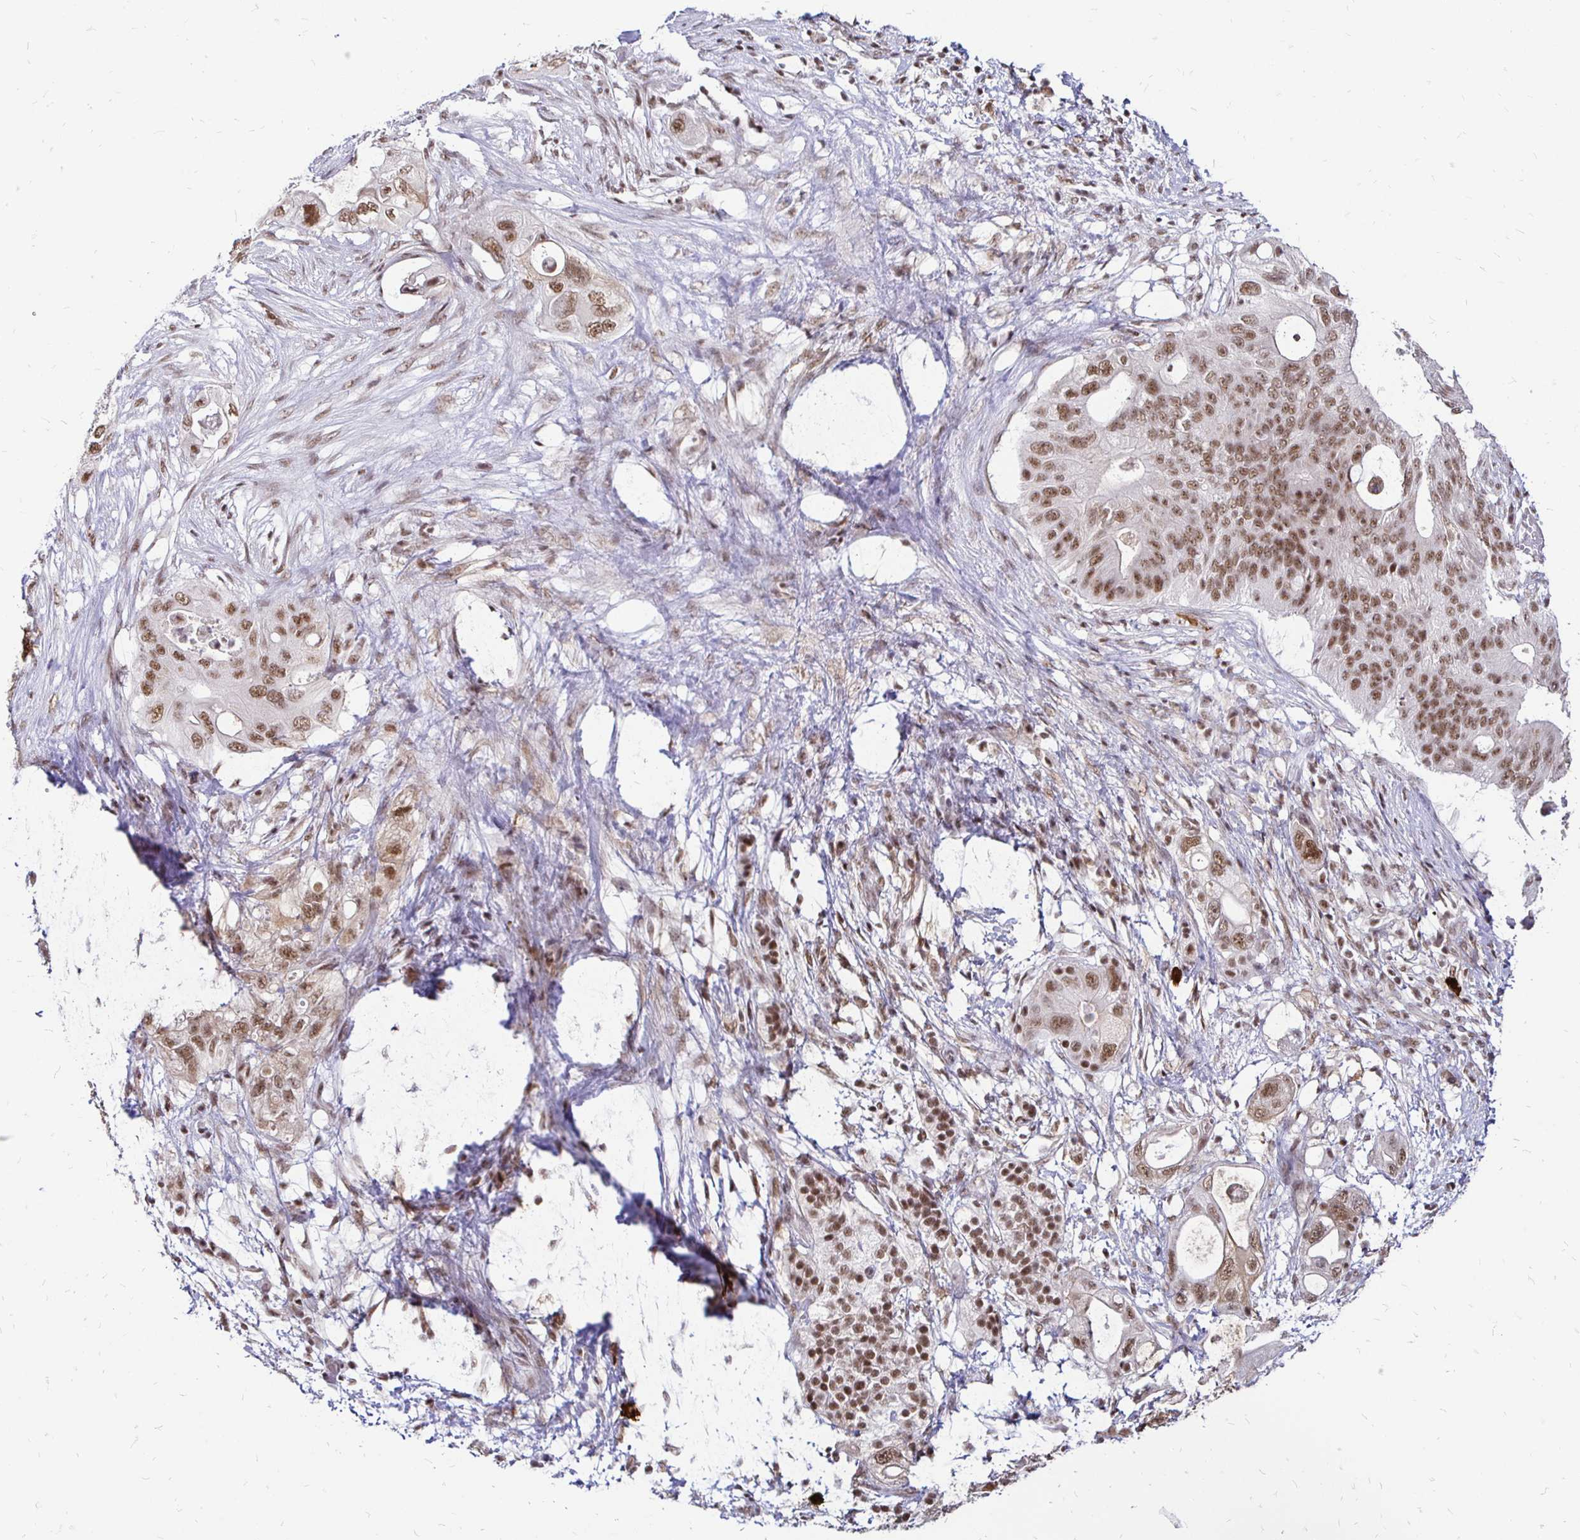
{"staining": {"intensity": "moderate", "quantity": ">75%", "location": "nuclear"}, "tissue": "pancreatic cancer", "cell_type": "Tumor cells", "image_type": "cancer", "snomed": [{"axis": "morphology", "description": "Adenocarcinoma, NOS"}, {"axis": "topography", "description": "Pancreas"}], "caption": "High-magnification brightfield microscopy of pancreatic cancer stained with DAB (brown) and counterstained with hematoxylin (blue). tumor cells exhibit moderate nuclear expression is seen in approximately>75% of cells.", "gene": "SIN3A", "patient": {"sex": "female", "age": 72}}